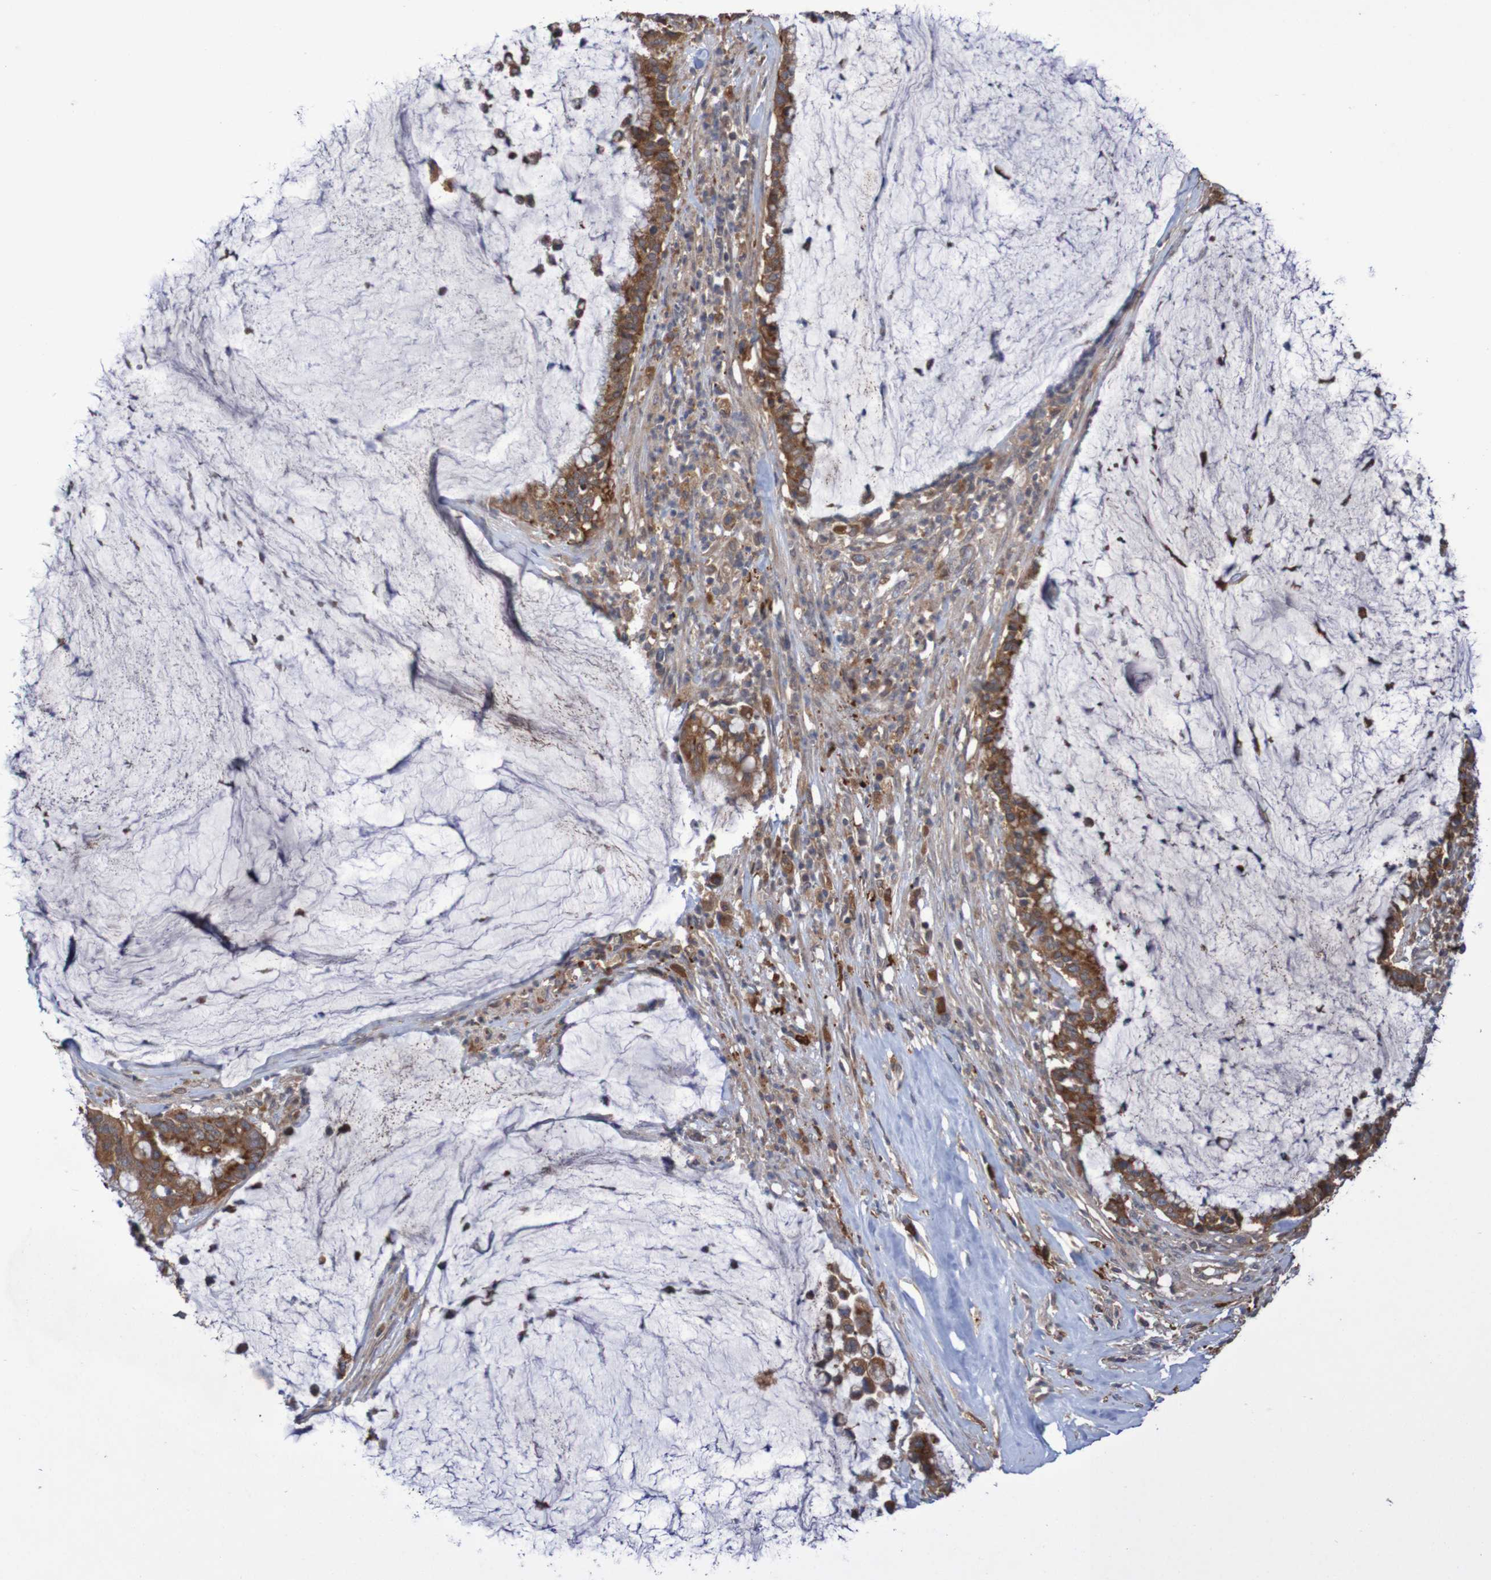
{"staining": {"intensity": "moderate", "quantity": ">75%", "location": "cytoplasmic/membranous"}, "tissue": "pancreatic cancer", "cell_type": "Tumor cells", "image_type": "cancer", "snomed": [{"axis": "morphology", "description": "Adenocarcinoma, NOS"}, {"axis": "topography", "description": "Pancreas"}], "caption": "Immunohistochemistry (DAB (3,3'-diaminobenzidine)) staining of pancreatic cancer (adenocarcinoma) reveals moderate cytoplasmic/membranous protein positivity in approximately >75% of tumor cells.", "gene": "PHYH", "patient": {"sex": "male", "age": 41}}